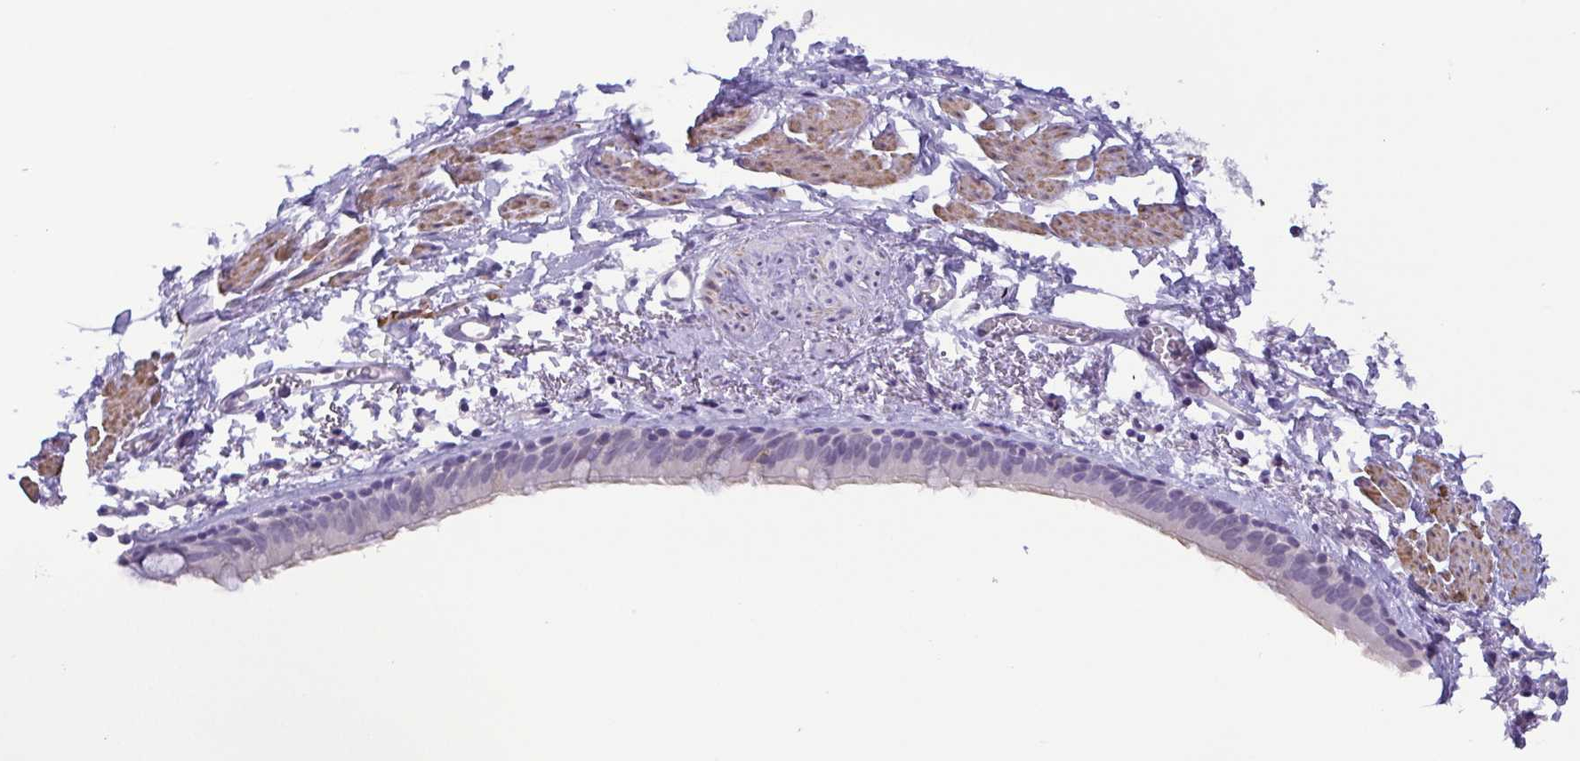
{"staining": {"intensity": "negative", "quantity": "none", "location": "none"}, "tissue": "bronchus", "cell_type": "Respiratory epithelial cells", "image_type": "normal", "snomed": [{"axis": "morphology", "description": "Normal tissue, NOS"}, {"axis": "topography", "description": "Bronchus"}], "caption": "The image reveals no staining of respiratory epithelial cells in benign bronchus. The staining is performed using DAB (3,3'-diaminobenzidine) brown chromogen with nuclei counter-stained in using hematoxylin.", "gene": "MYL7", "patient": {"sex": "male", "age": 67}}